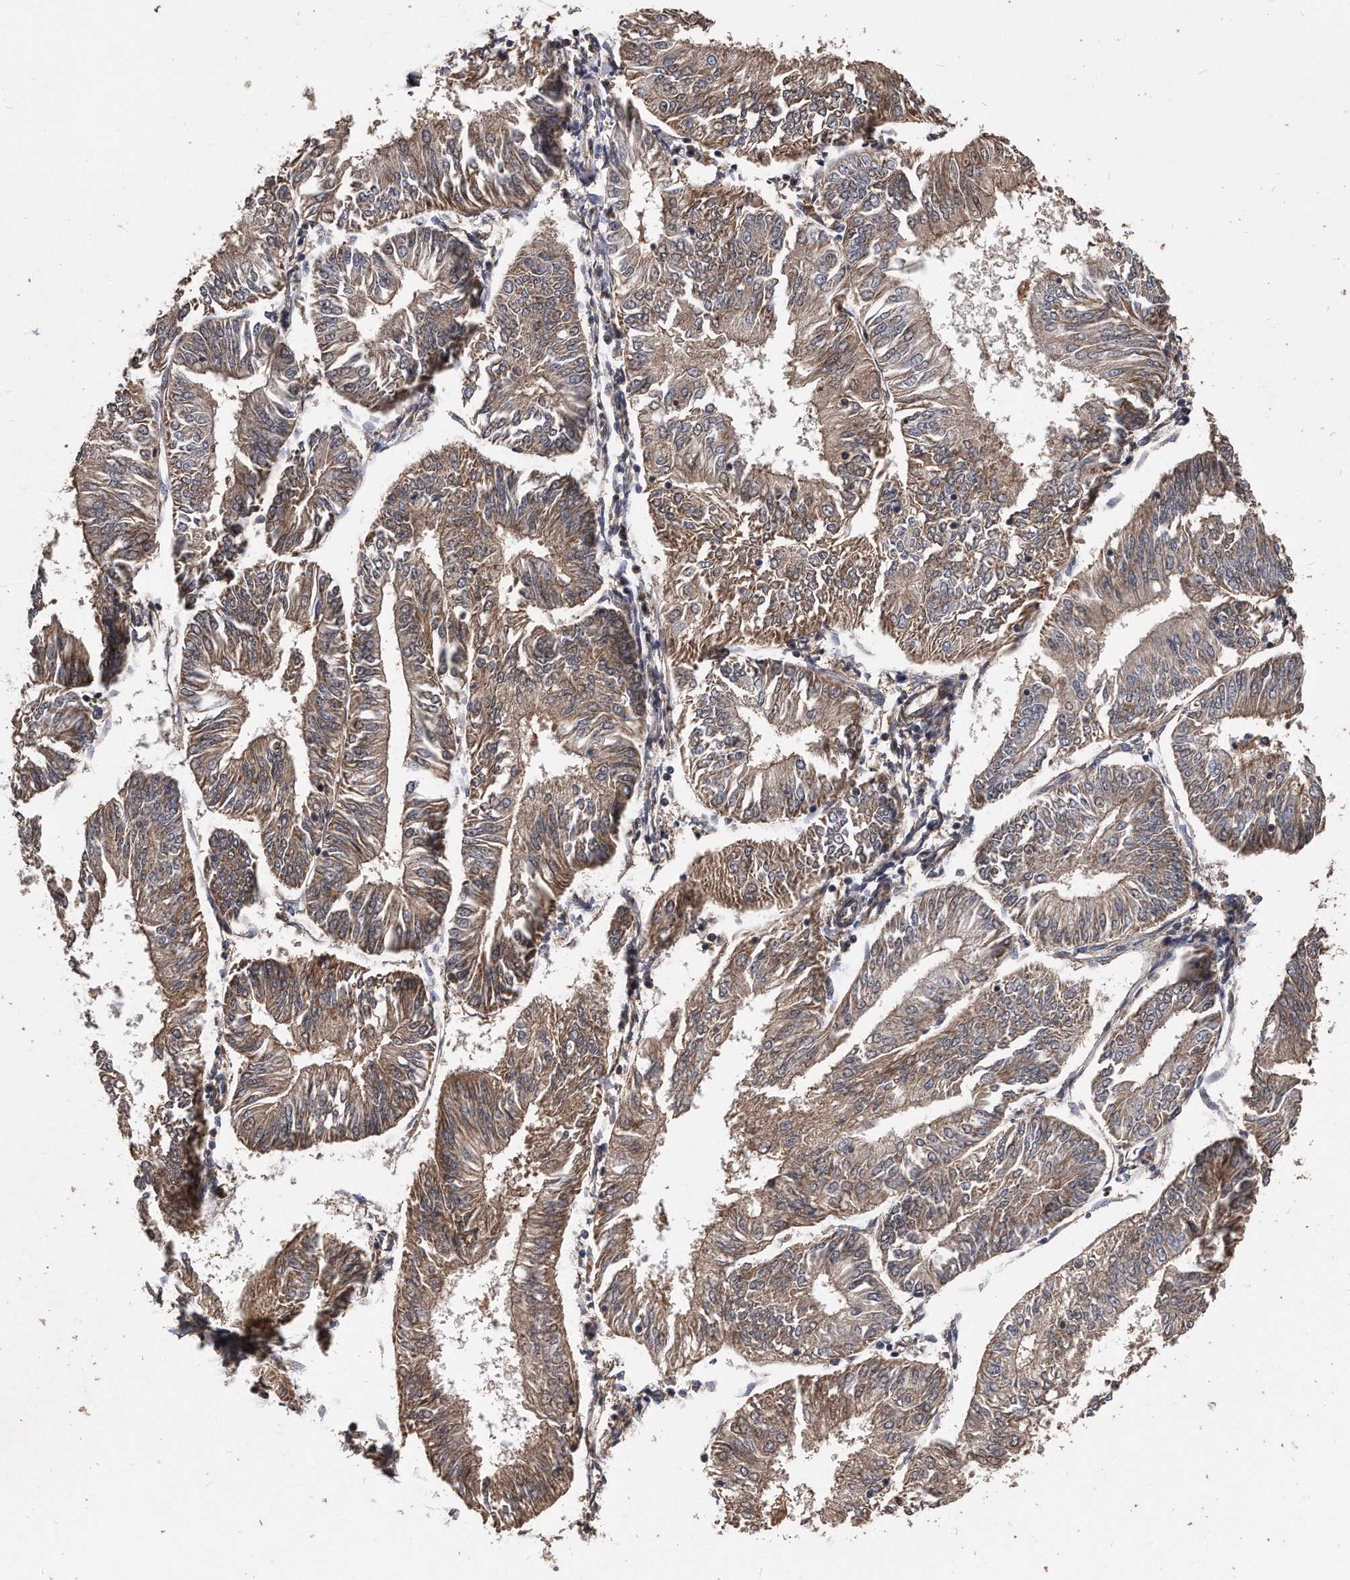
{"staining": {"intensity": "moderate", "quantity": ">75%", "location": "cytoplasmic/membranous"}, "tissue": "endometrial cancer", "cell_type": "Tumor cells", "image_type": "cancer", "snomed": [{"axis": "morphology", "description": "Adenocarcinoma, NOS"}, {"axis": "topography", "description": "Endometrium"}], "caption": "This micrograph reveals immunohistochemistry staining of endometrial adenocarcinoma, with medium moderate cytoplasmic/membranous expression in about >75% of tumor cells.", "gene": "IL20RA", "patient": {"sex": "female", "age": 58}}